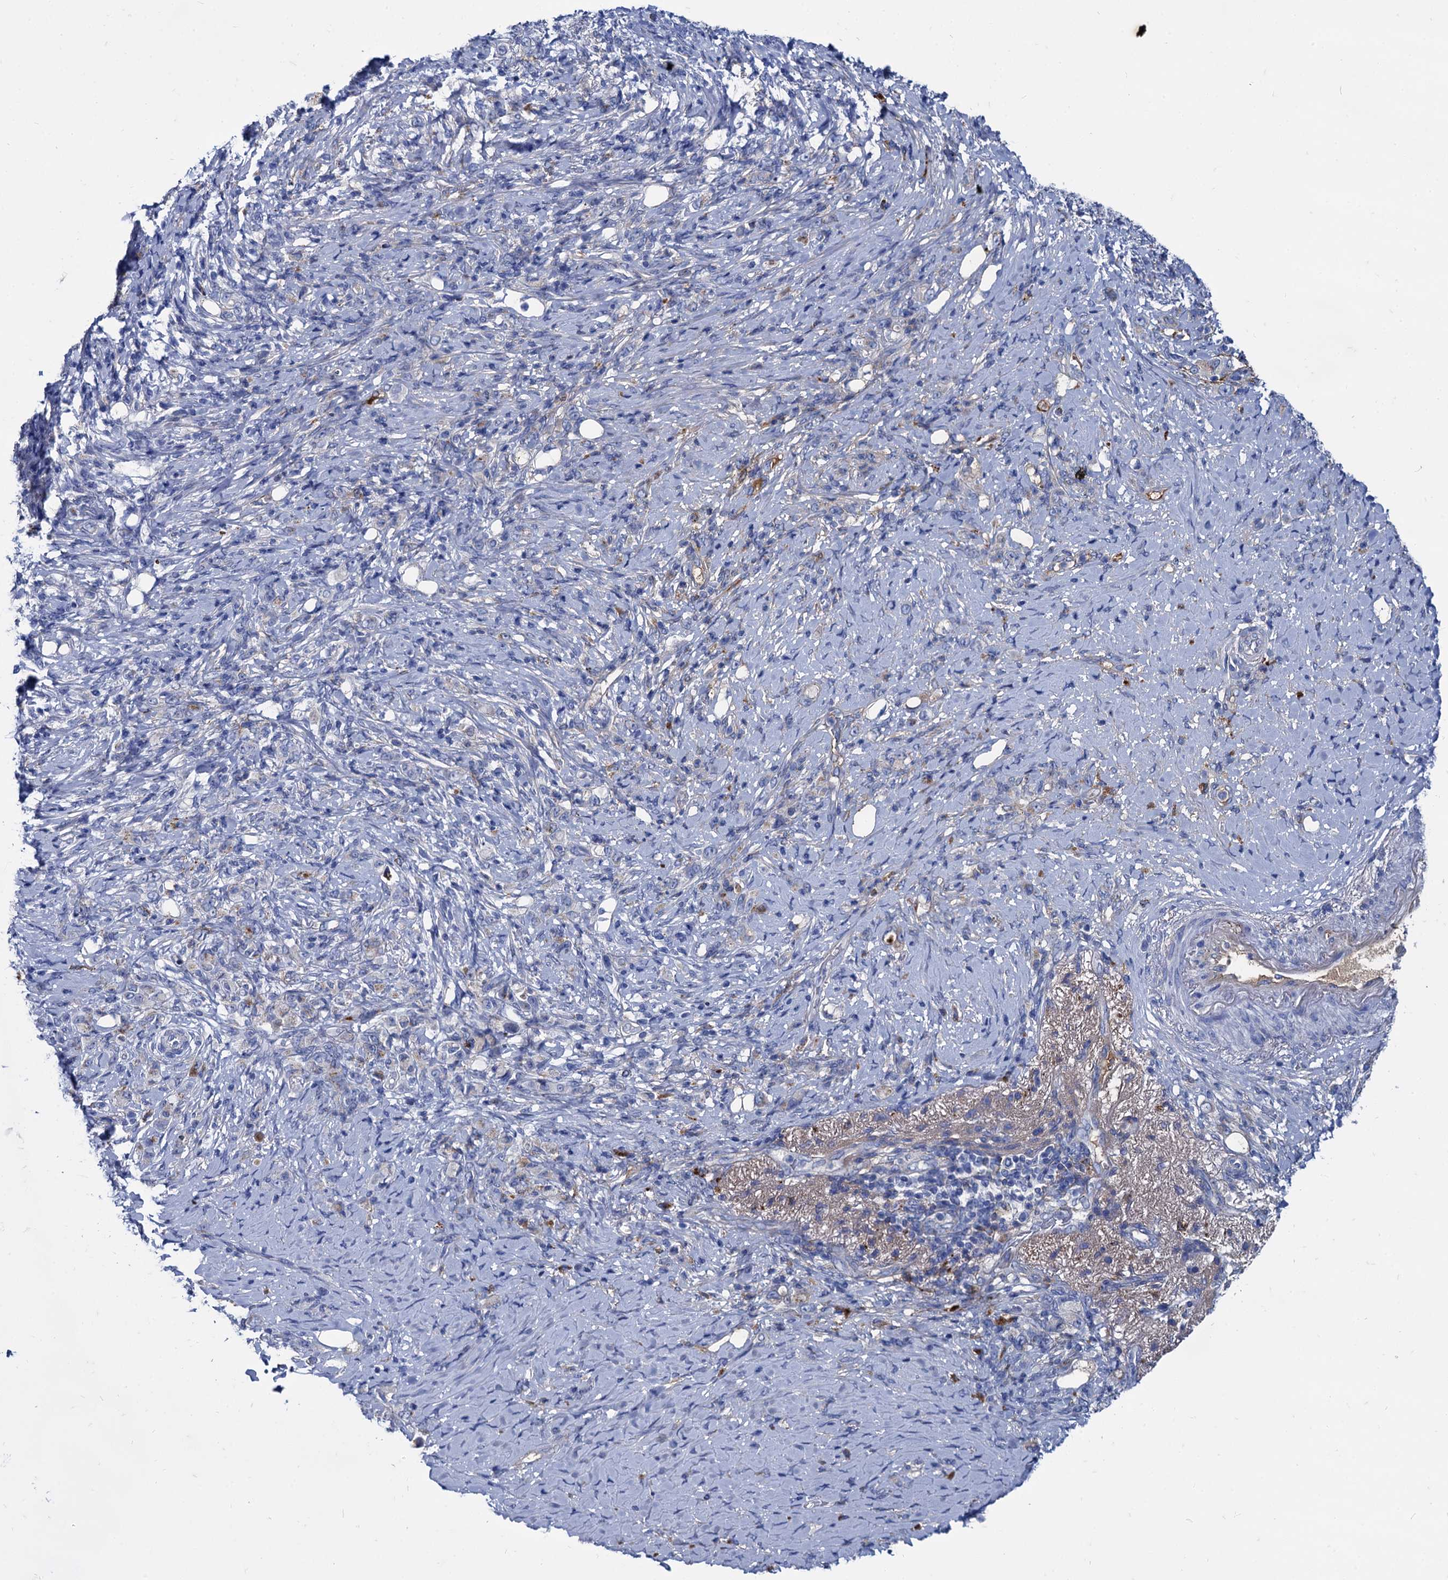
{"staining": {"intensity": "negative", "quantity": "none", "location": "none"}, "tissue": "stomach cancer", "cell_type": "Tumor cells", "image_type": "cancer", "snomed": [{"axis": "morphology", "description": "Adenocarcinoma, NOS"}, {"axis": "topography", "description": "Stomach"}], "caption": "Stomach cancer (adenocarcinoma) was stained to show a protein in brown. There is no significant positivity in tumor cells. (DAB (3,3'-diaminobenzidine) IHC with hematoxylin counter stain).", "gene": "APOD", "patient": {"sex": "female", "age": 79}}